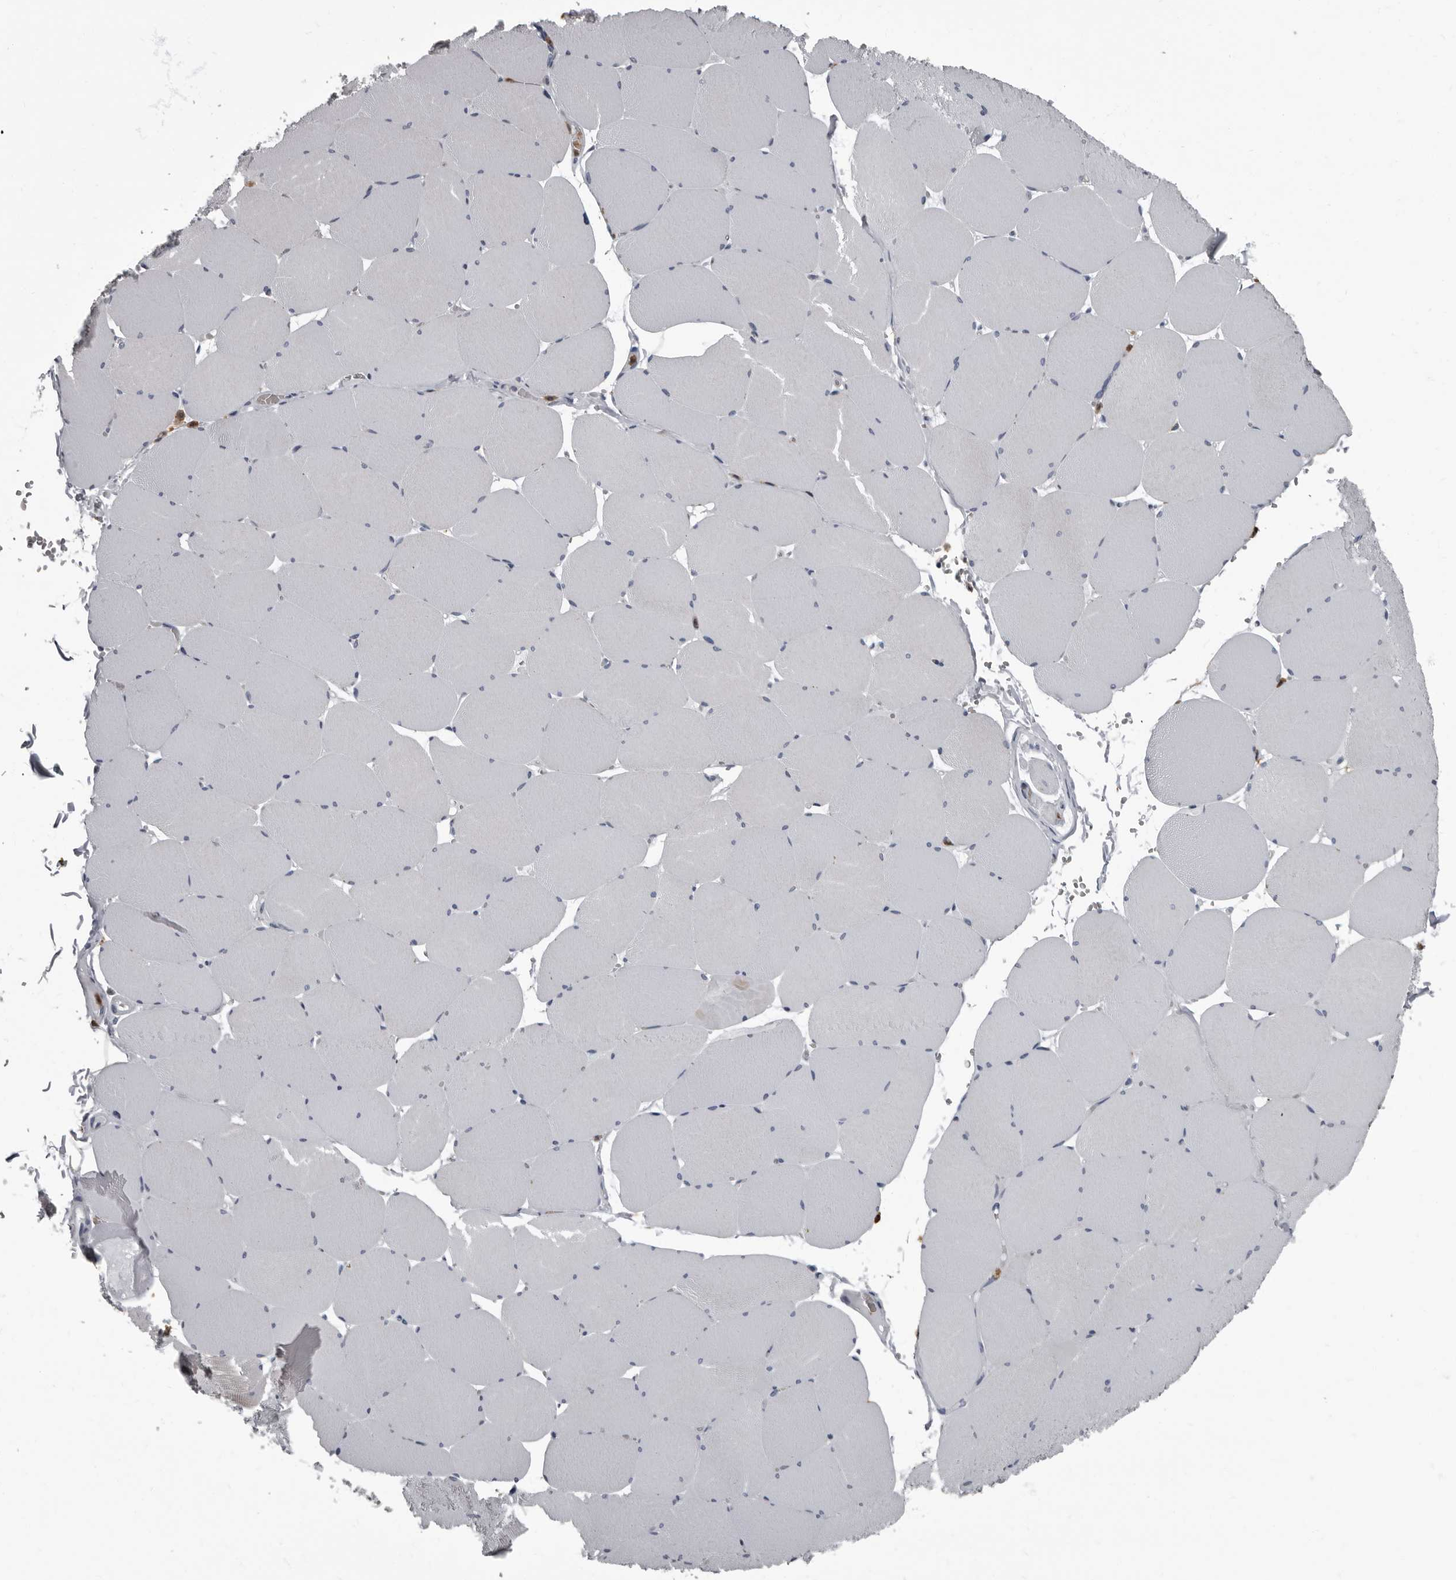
{"staining": {"intensity": "negative", "quantity": "none", "location": "none"}, "tissue": "skeletal muscle", "cell_type": "Myocytes", "image_type": "normal", "snomed": [{"axis": "morphology", "description": "Normal tissue, NOS"}, {"axis": "topography", "description": "Skeletal muscle"}, {"axis": "topography", "description": "Head-Neck"}], "caption": "This is an IHC image of benign human skeletal muscle. There is no staining in myocytes.", "gene": "TPD52L1", "patient": {"sex": "male", "age": 66}}